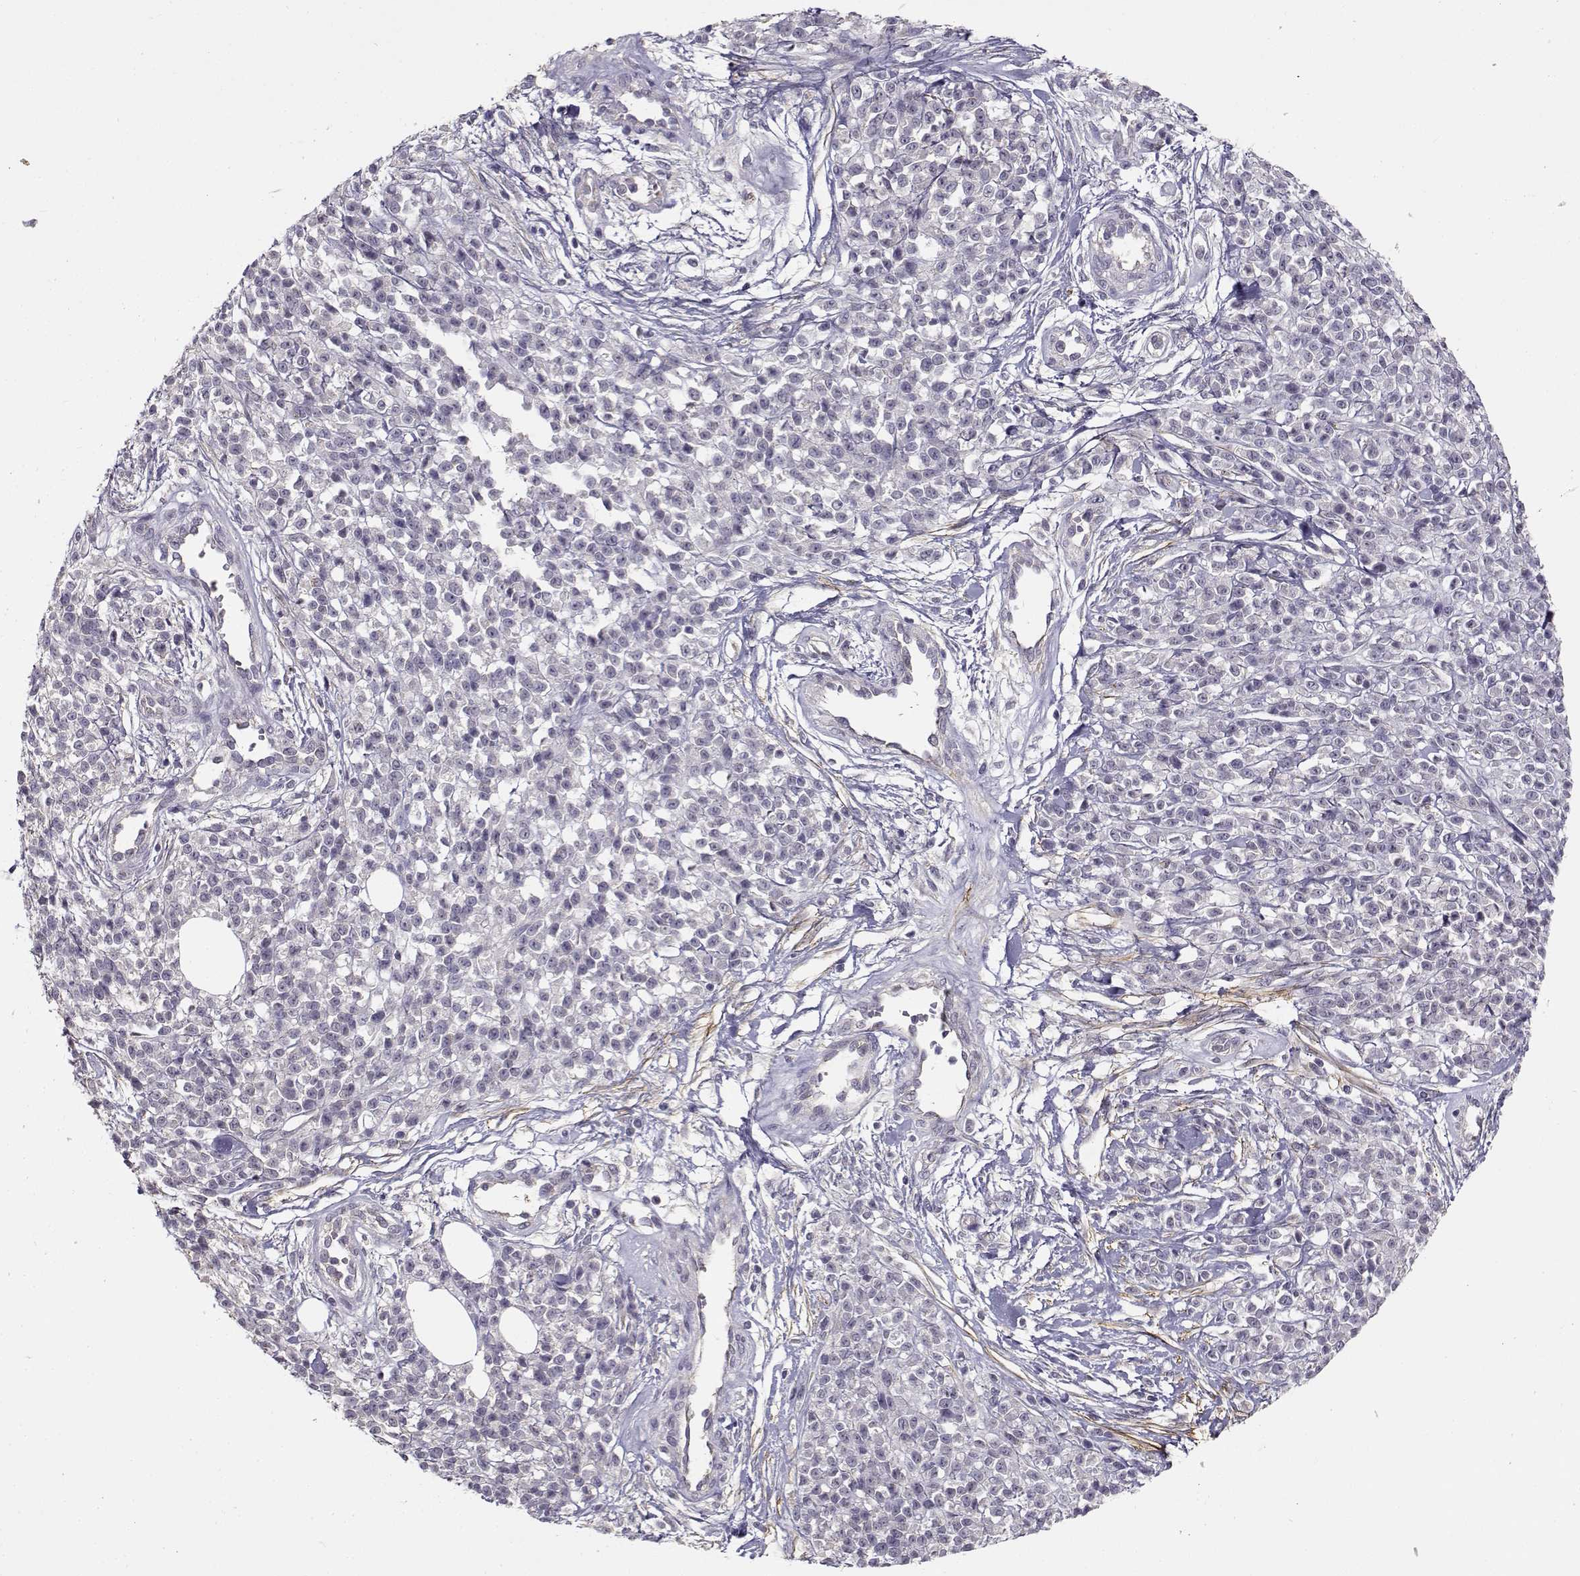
{"staining": {"intensity": "negative", "quantity": "none", "location": "none"}, "tissue": "melanoma", "cell_type": "Tumor cells", "image_type": "cancer", "snomed": [{"axis": "morphology", "description": "Malignant melanoma, NOS"}, {"axis": "topography", "description": "Skin"}, {"axis": "topography", "description": "Skin of trunk"}], "caption": "An image of human malignant melanoma is negative for staining in tumor cells.", "gene": "TMEM145", "patient": {"sex": "male", "age": 74}}